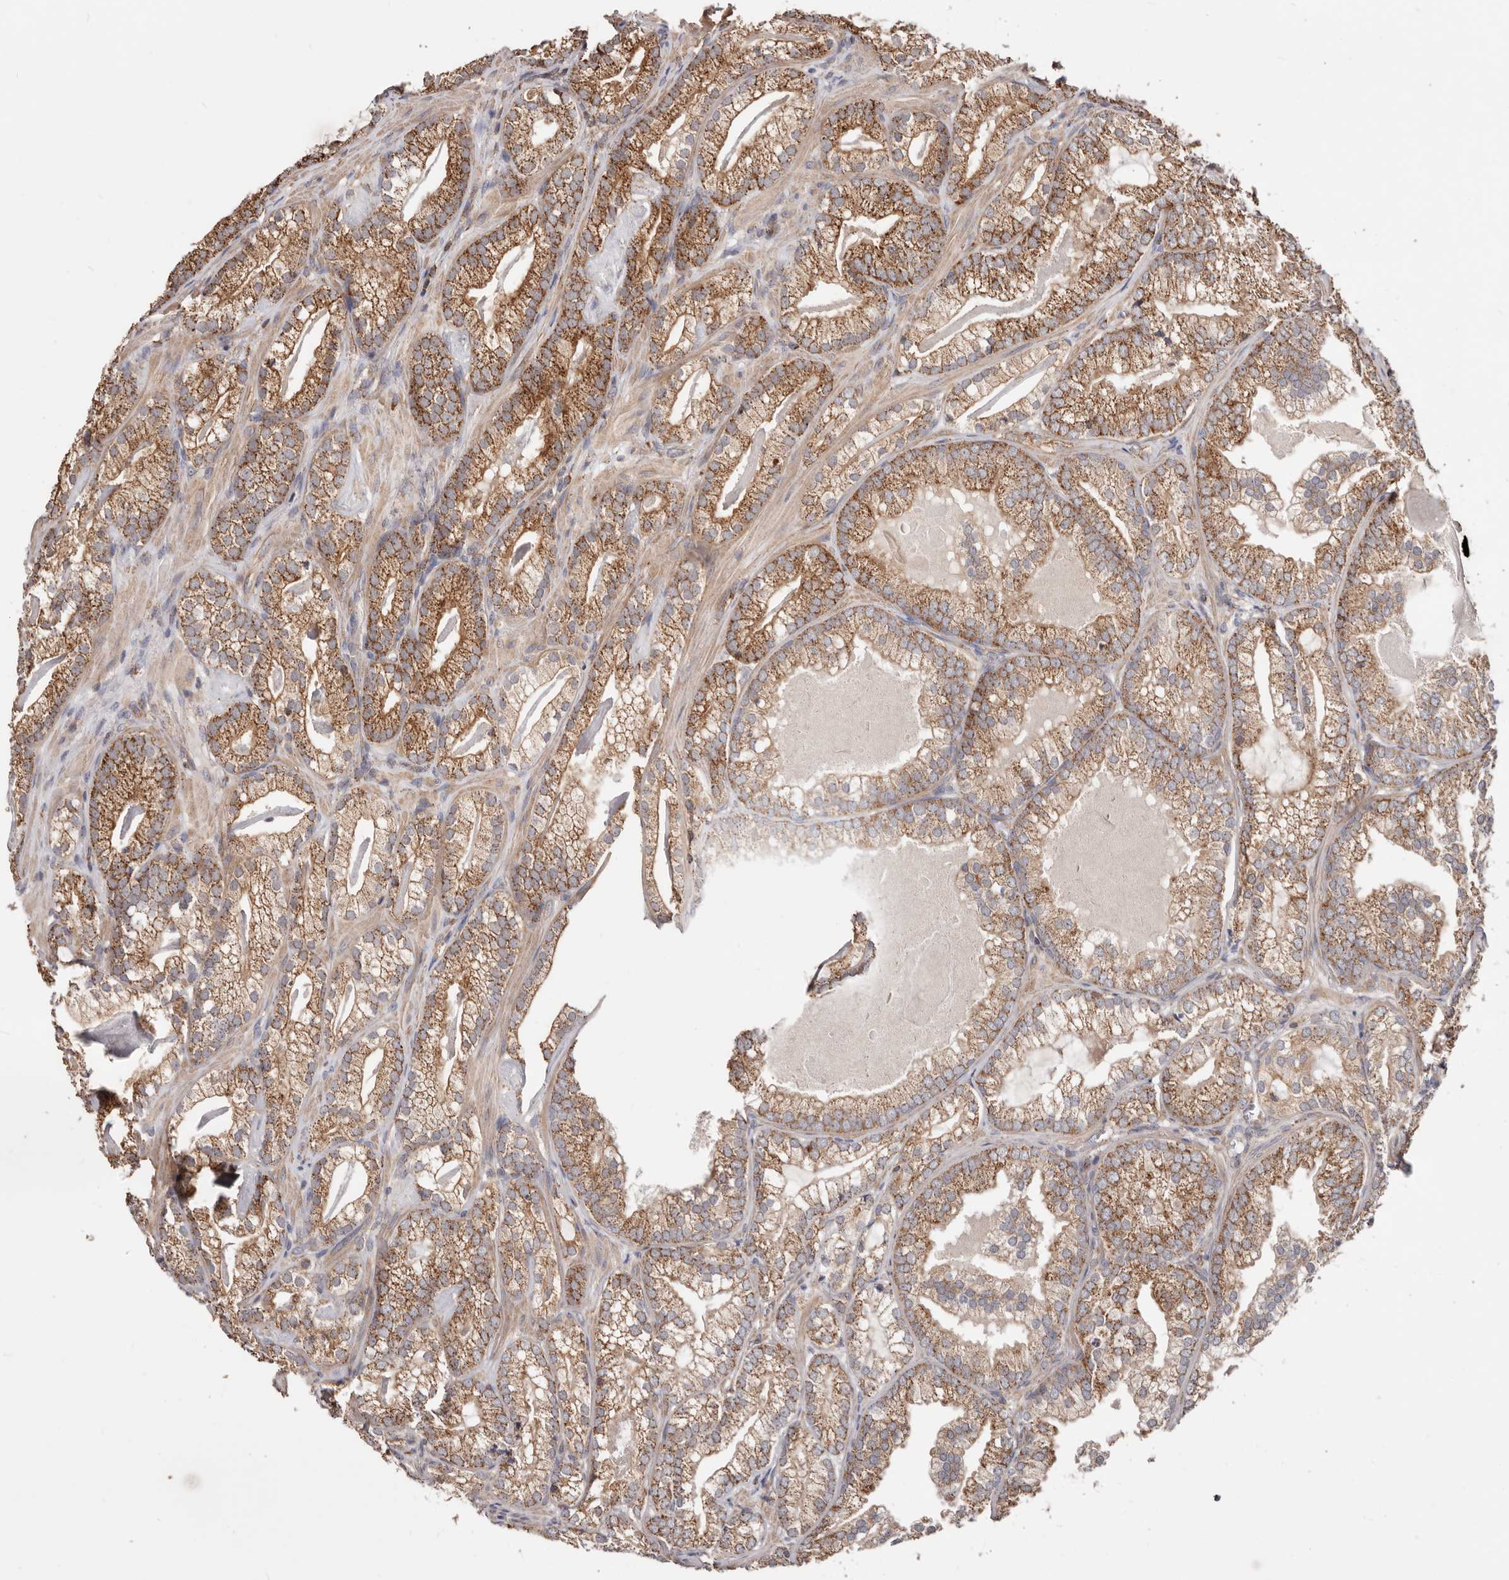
{"staining": {"intensity": "moderate", "quantity": ">75%", "location": "cytoplasmic/membranous"}, "tissue": "prostate cancer", "cell_type": "Tumor cells", "image_type": "cancer", "snomed": [{"axis": "morphology", "description": "Adenocarcinoma, Low grade"}, {"axis": "topography", "description": "Prostate"}], "caption": "Immunohistochemistry image of neoplastic tissue: human low-grade adenocarcinoma (prostate) stained using immunohistochemistry (IHC) demonstrates medium levels of moderate protein expression localized specifically in the cytoplasmic/membranous of tumor cells, appearing as a cytoplasmic/membranous brown color.", "gene": "PRKACB", "patient": {"sex": "male", "age": 72}}